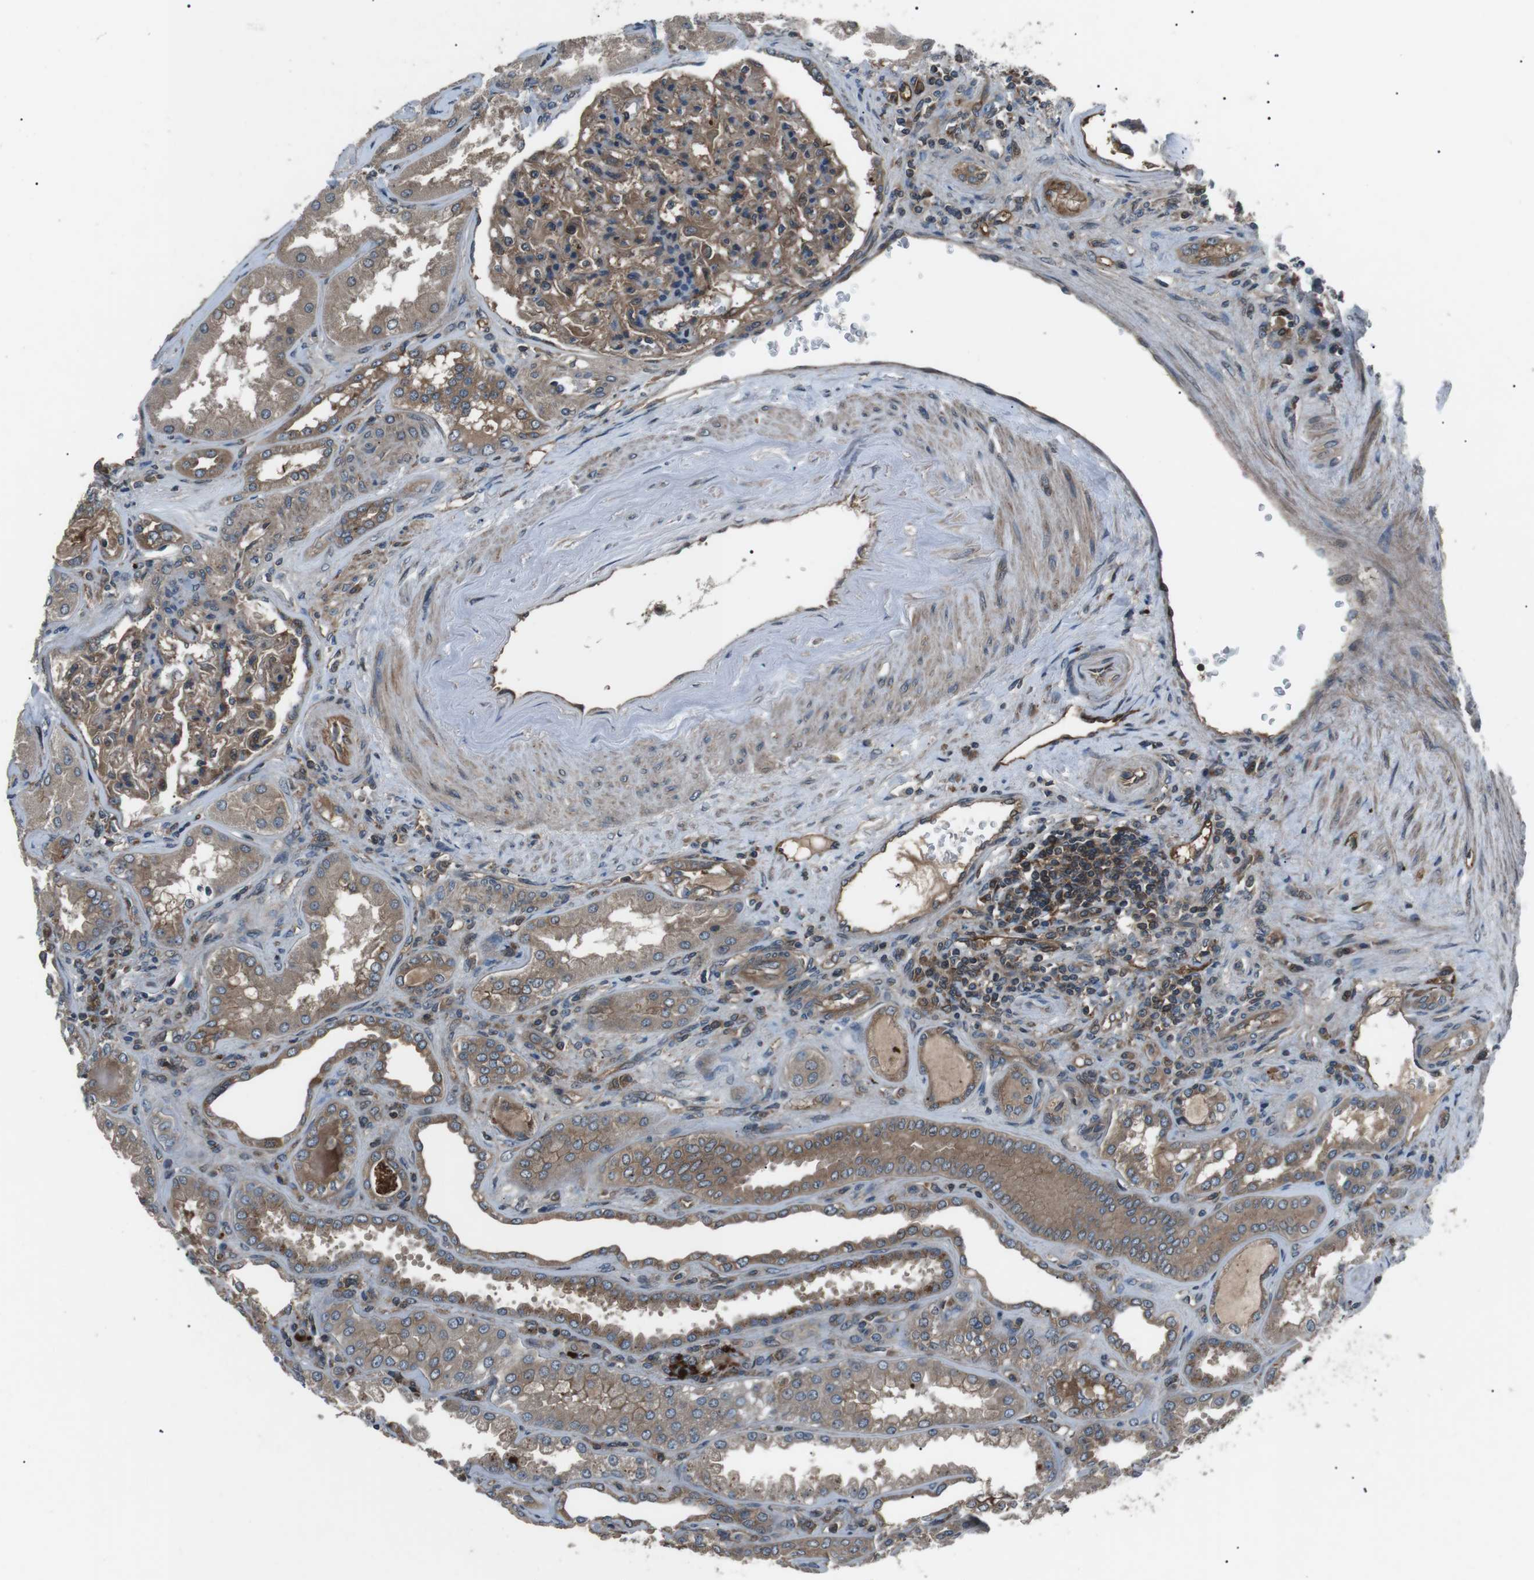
{"staining": {"intensity": "moderate", "quantity": ">75%", "location": "cytoplasmic/membranous"}, "tissue": "kidney", "cell_type": "Cells in glomeruli", "image_type": "normal", "snomed": [{"axis": "morphology", "description": "Normal tissue, NOS"}, {"axis": "topography", "description": "Kidney"}], "caption": "An image of human kidney stained for a protein displays moderate cytoplasmic/membranous brown staining in cells in glomeruli.", "gene": "GPR161", "patient": {"sex": "female", "age": 56}}